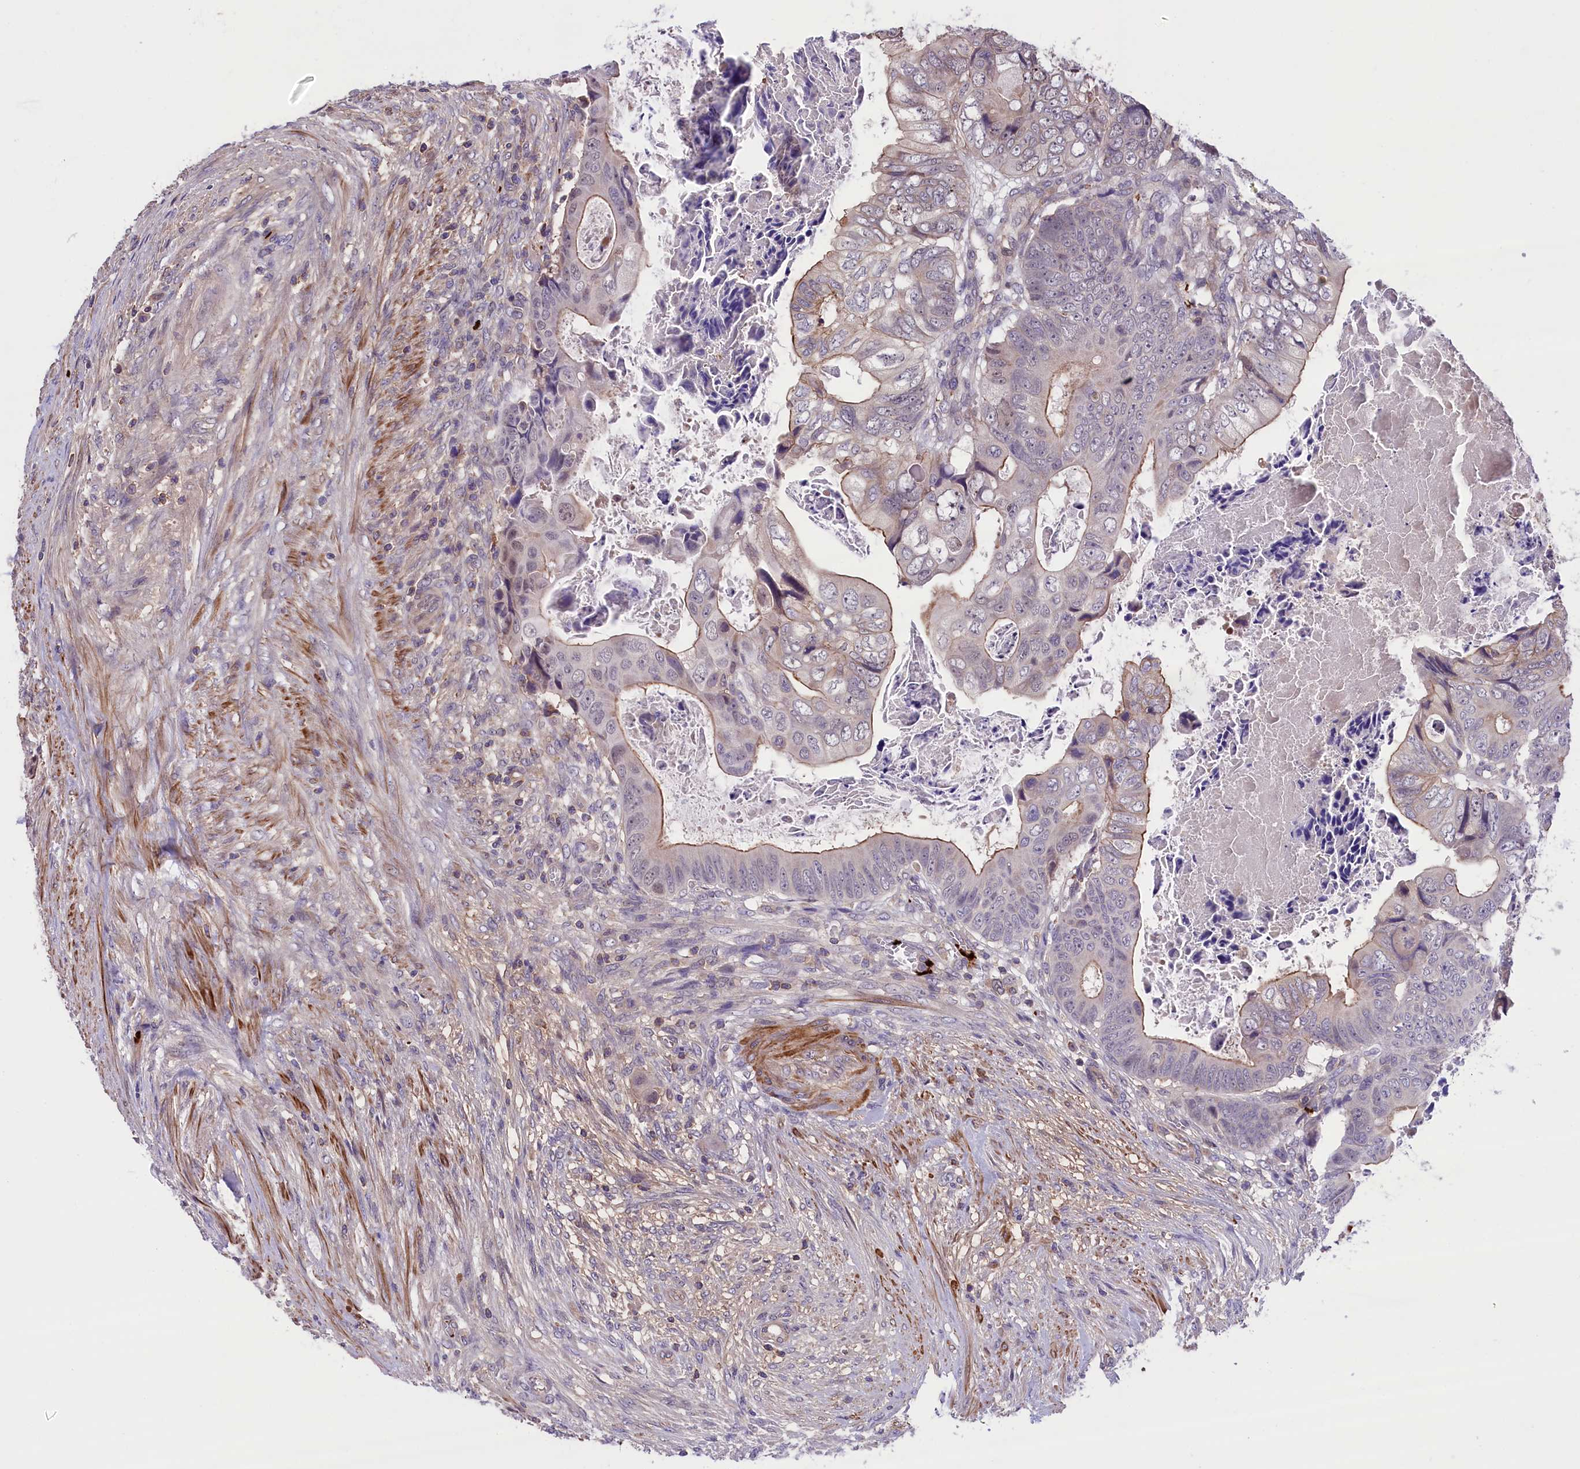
{"staining": {"intensity": "weak", "quantity": "25%-75%", "location": "cytoplasmic/membranous"}, "tissue": "colorectal cancer", "cell_type": "Tumor cells", "image_type": "cancer", "snomed": [{"axis": "morphology", "description": "Adenocarcinoma, NOS"}, {"axis": "topography", "description": "Rectum"}], "caption": "This micrograph exhibits immunohistochemistry (IHC) staining of human colorectal adenocarcinoma, with low weak cytoplasmic/membranous staining in about 25%-75% of tumor cells.", "gene": "HEATR3", "patient": {"sex": "female", "age": 78}}